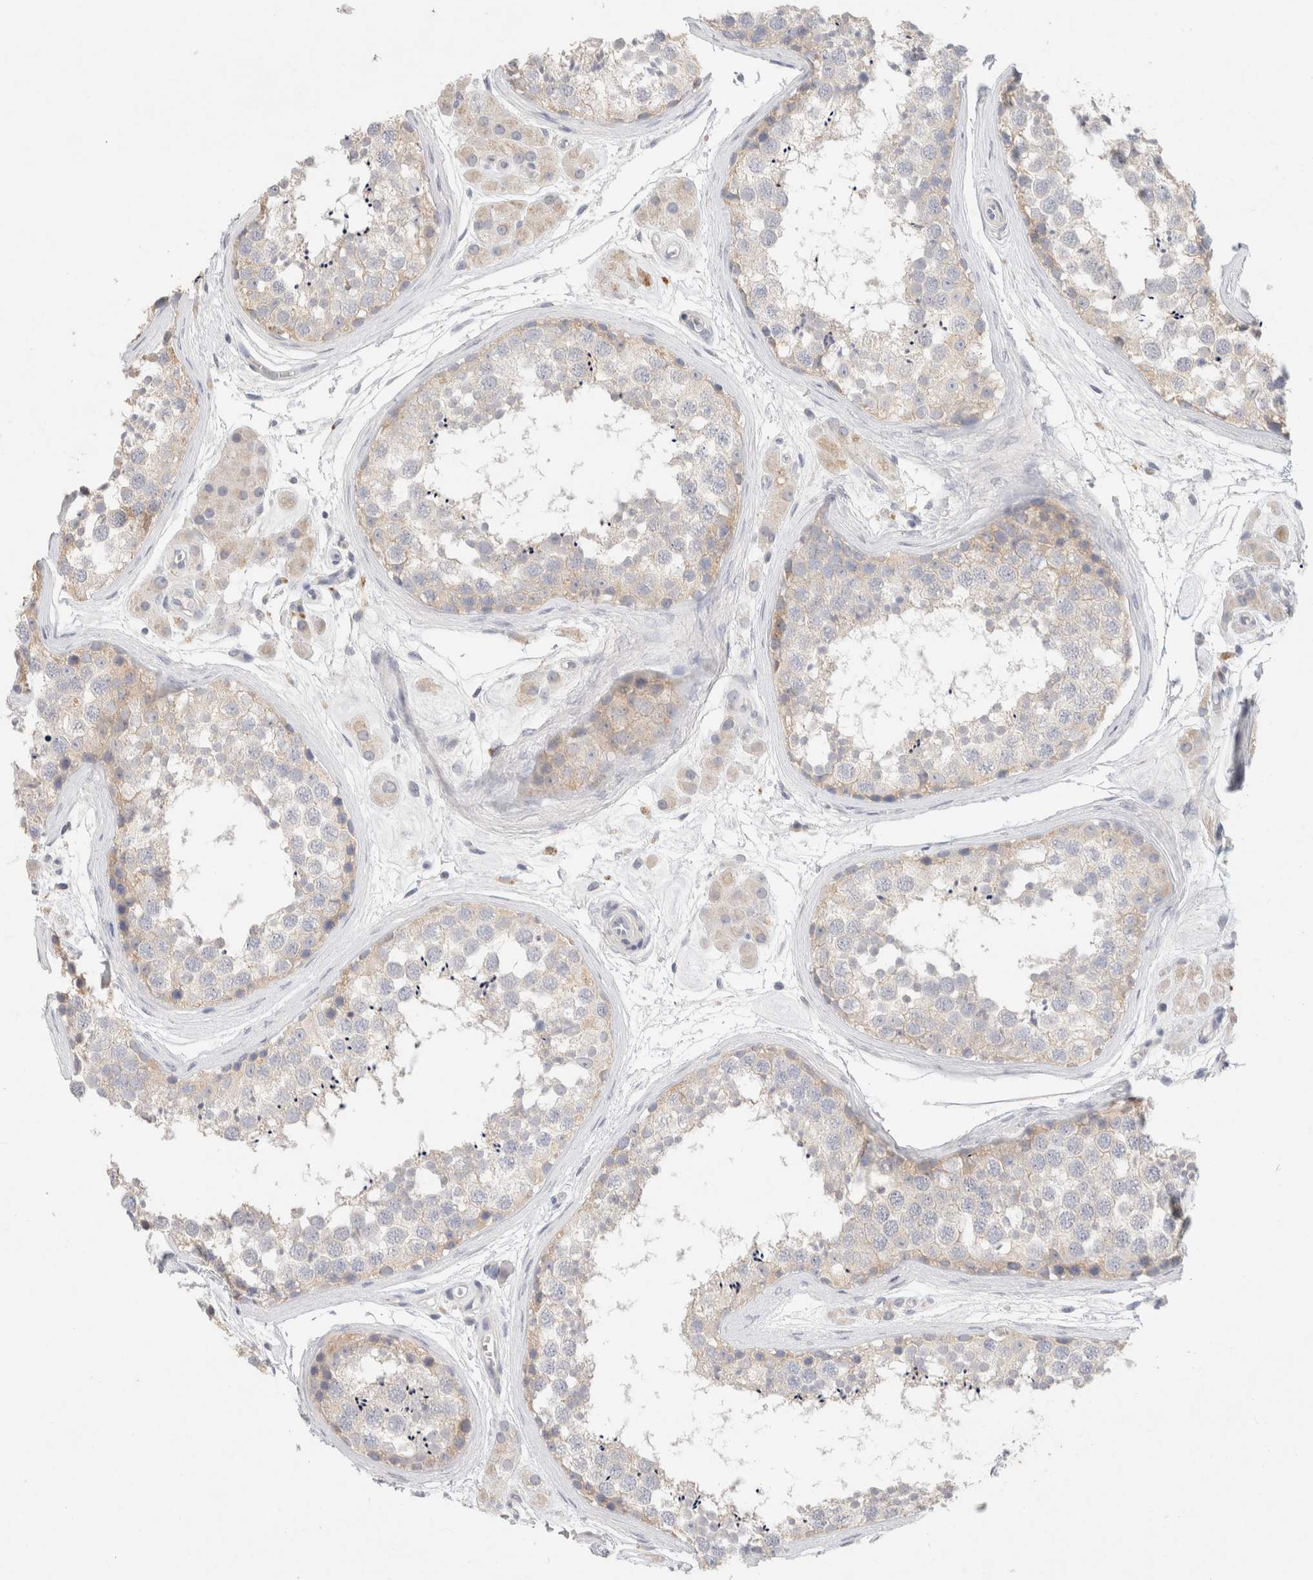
{"staining": {"intensity": "weak", "quantity": "25%-75%", "location": "cytoplasmic/membranous"}, "tissue": "testis", "cell_type": "Cells in seminiferous ducts", "image_type": "normal", "snomed": [{"axis": "morphology", "description": "Normal tissue, NOS"}, {"axis": "topography", "description": "Testis"}], "caption": "Unremarkable testis demonstrates weak cytoplasmic/membranous positivity in about 25%-75% of cells in seminiferous ducts The staining is performed using DAB brown chromogen to label protein expression. The nuclei are counter-stained blue using hematoxylin..", "gene": "MPP2", "patient": {"sex": "male", "age": 56}}